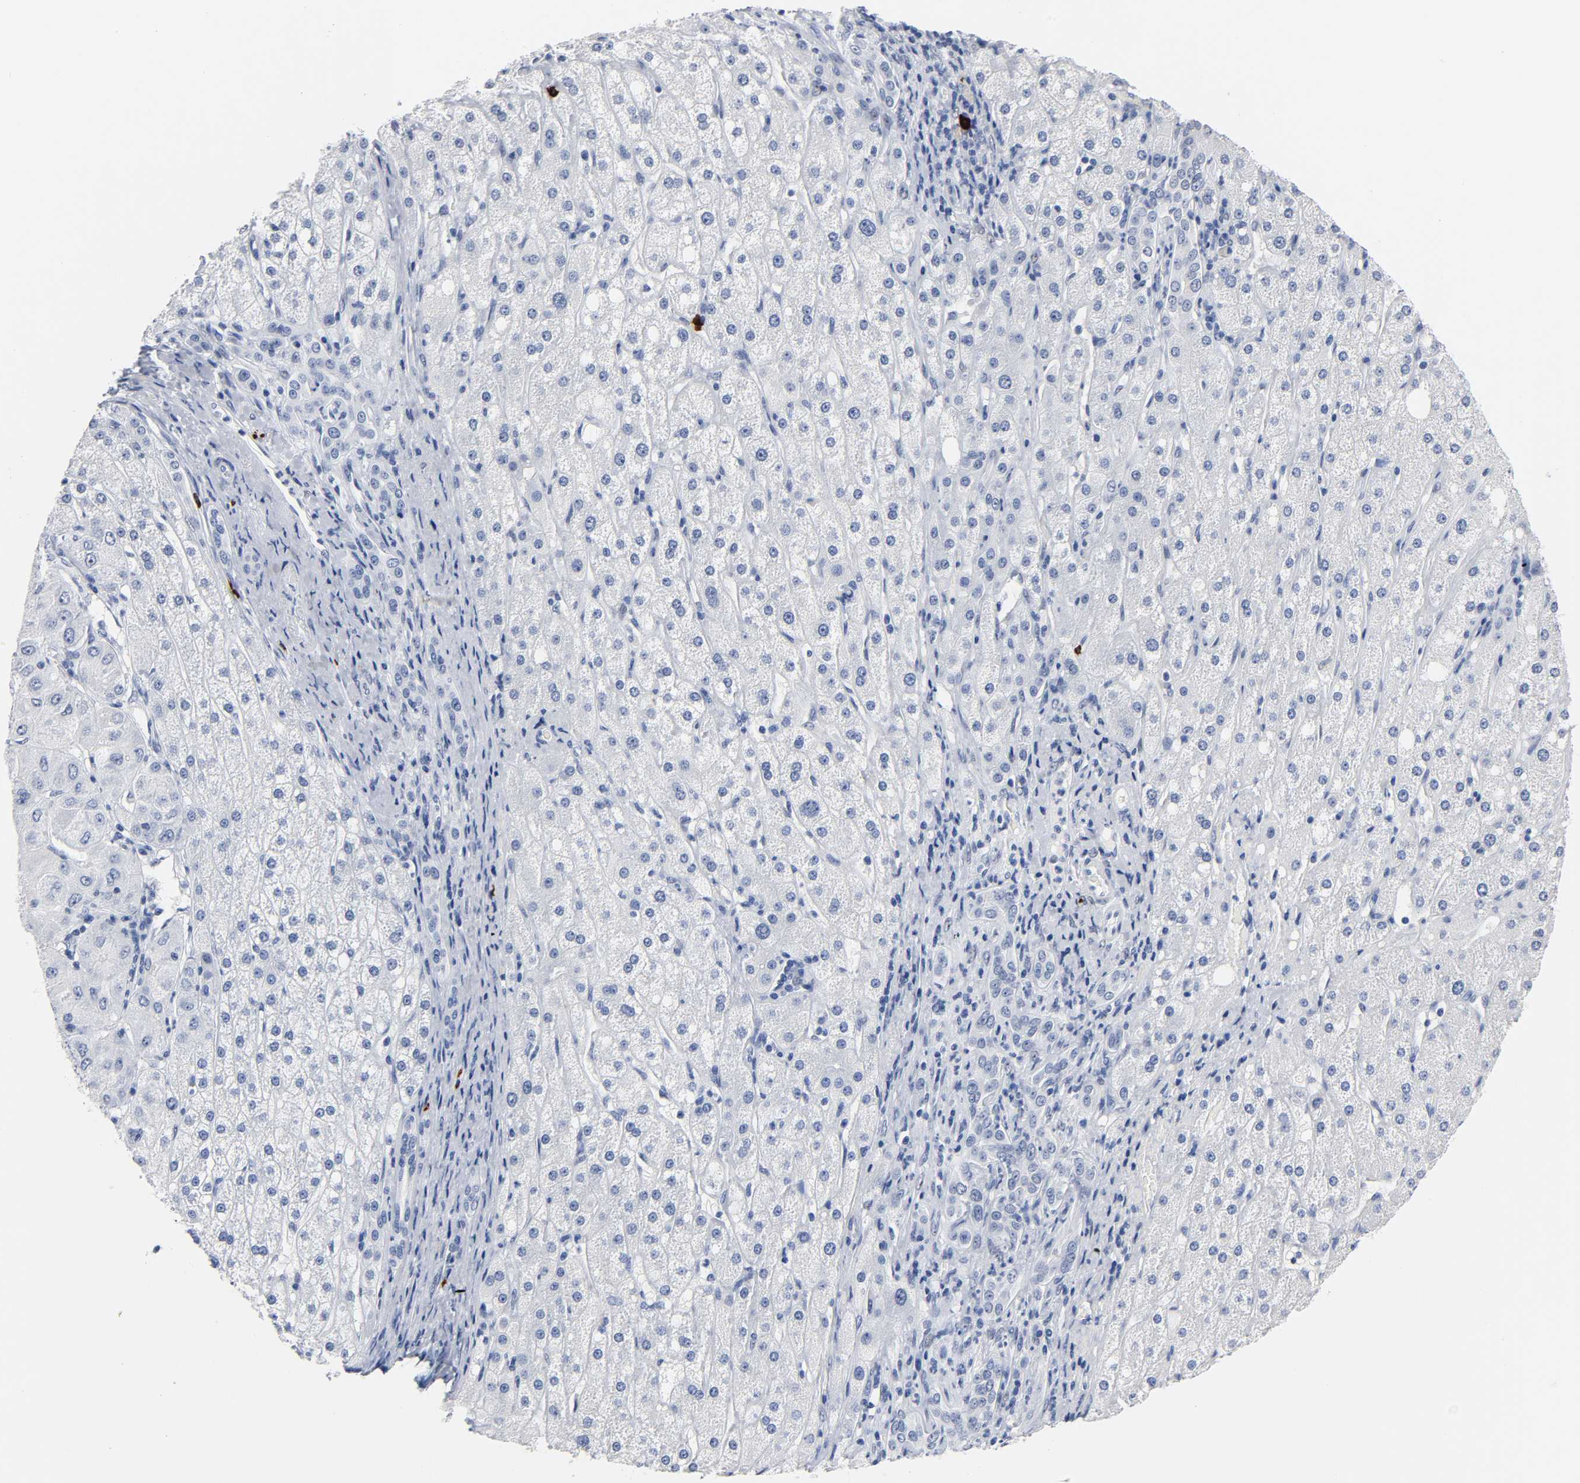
{"staining": {"intensity": "negative", "quantity": "none", "location": "none"}, "tissue": "liver cancer", "cell_type": "Tumor cells", "image_type": "cancer", "snomed": [{"axis": "morphology", "description": "Carcinoma, Hepatocellular, NOS"}, {"axis": "topography", "description": "Liver"}], "caption": "A histopathology image of human hepatocellular carcinoma (liver) is negative for staining in tumor cells.", "gene": "NAB2", "patient": {"sex": "male", "age": 80}}